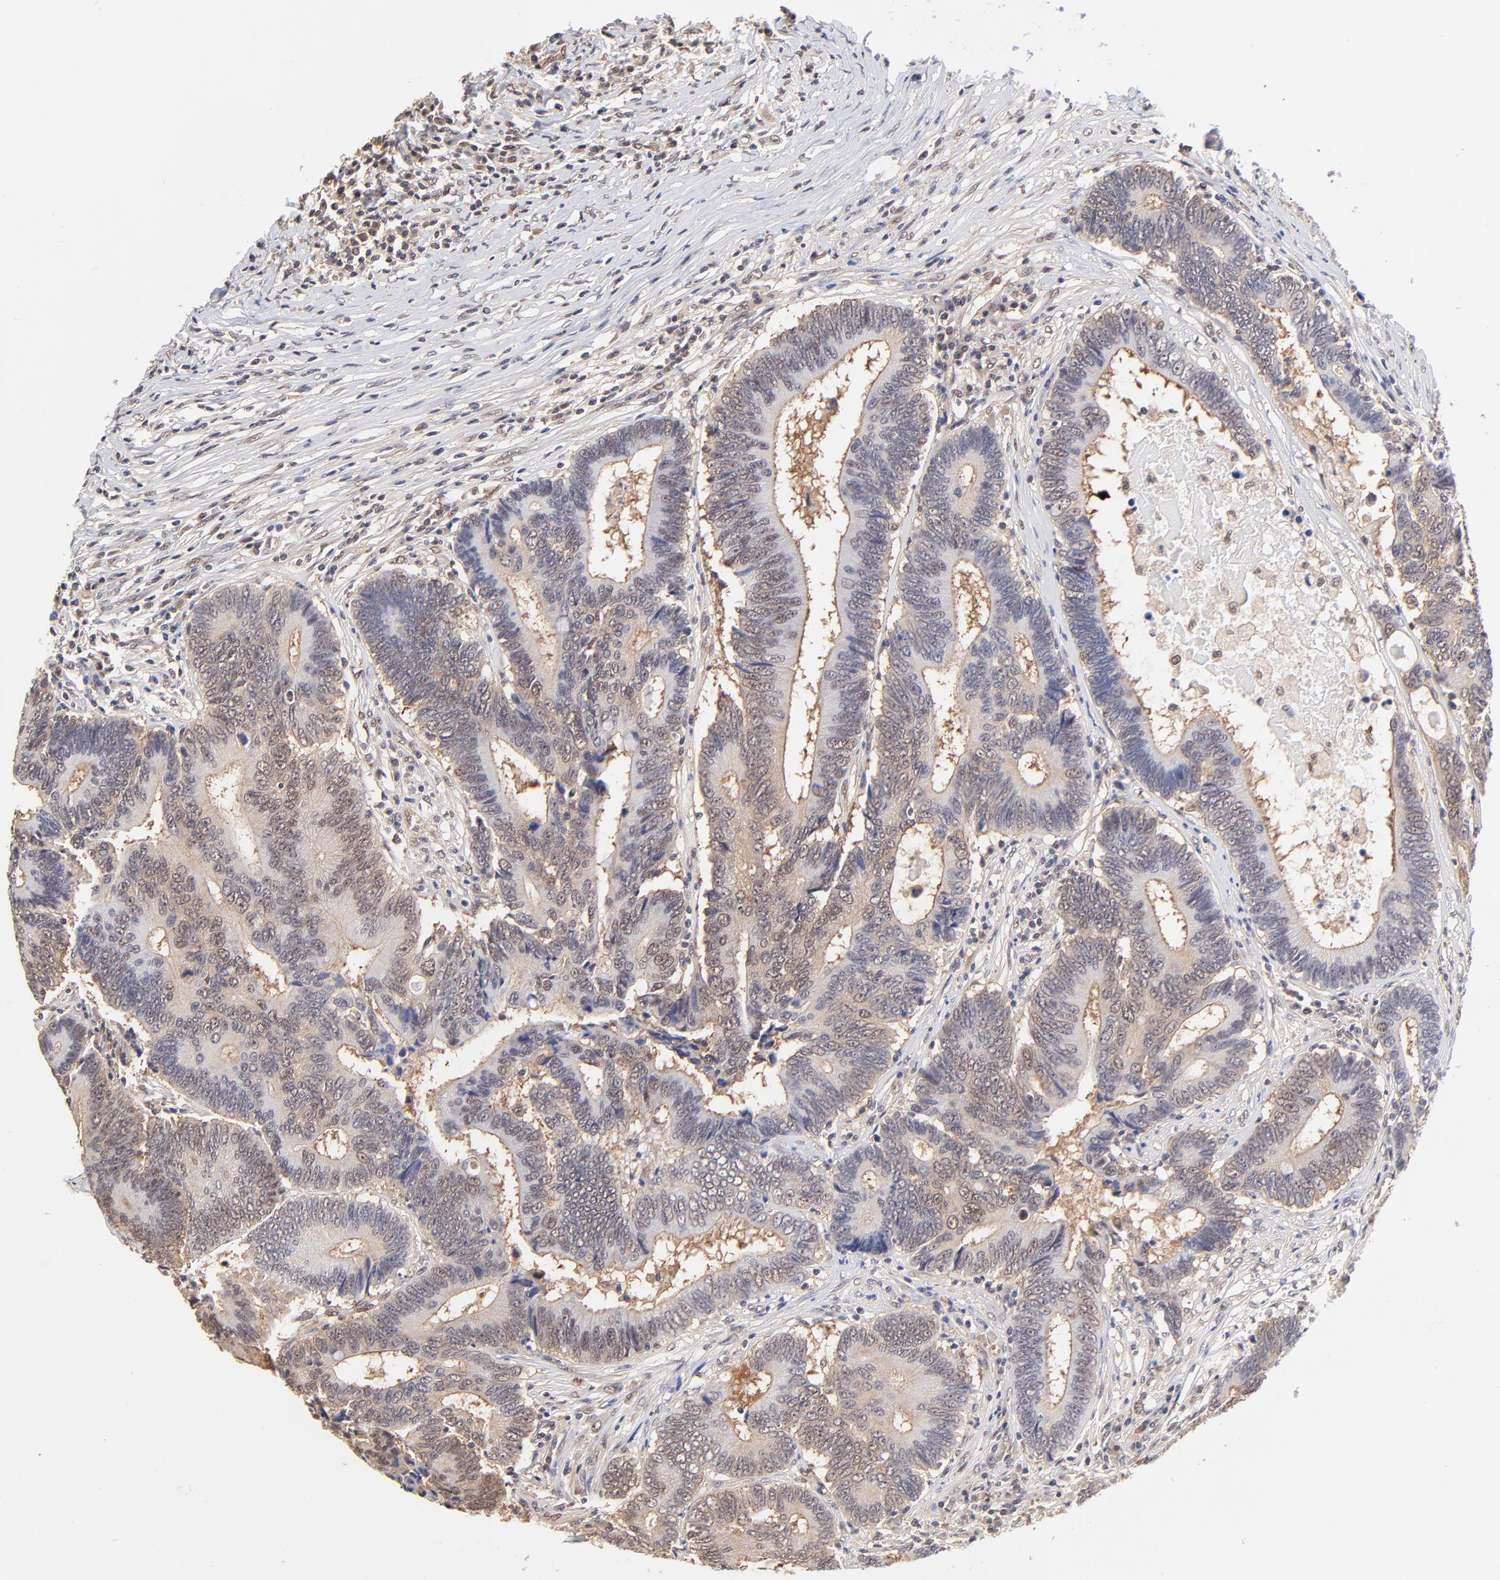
{"staining": {"intensity": "weak", "quantity": "25%-75%", "location": "cytoplasmic/membranous,nuclear"}, "tissue": "colorectal cancer", "cell_type": "Tumor cells", "image_type": "cancer", "snomed": [{"axis": "morphology", "description": "Adenocarcinoma, NOS"}, {"axis": "topography", "description": "Colon"}], "caption": "Immunohistochemistry of human colorectal adenocarcinoma displays low levels of weak cytoplasmic/membranous and nuclear staining in about 25%-75% of tumor cells.", "gene": "PSMC4", "patient": {"sex": "female", "age": 78}}